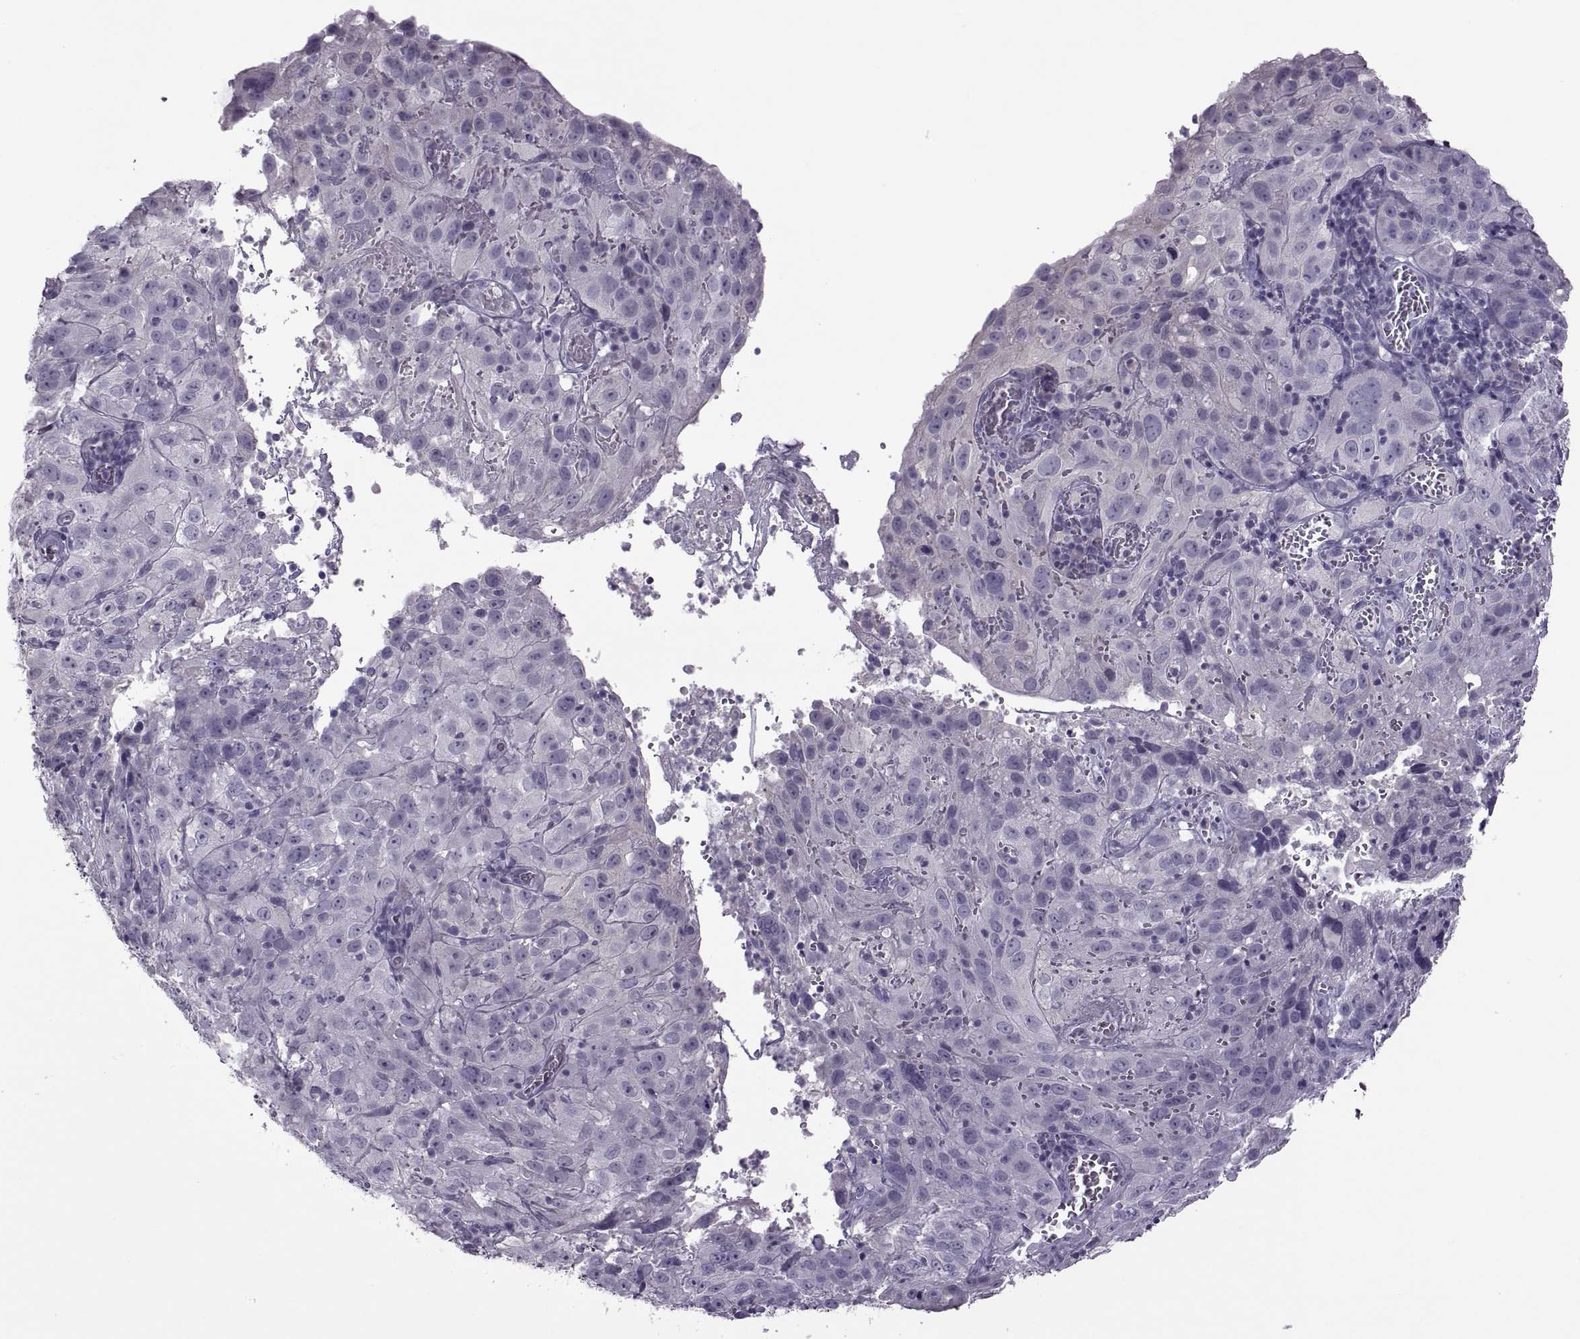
{"staining": {"intensity": "negative", "quantity": "none", "location": "none"}, "tissue": "cervical cancer", "cell_type": "Tumor cells", "image_type": "cancer", "snomed": [{"axis": "morphology", "description": "Squamous cell carcinoma, NOS"}, {"axis": "topography", "description": "Cervix"}], "caption": "Tumor cells are negative for protein expression in human cervical squamous cell carcinoma.", "gene": "RSPH6A", "patient": {"sex": "female", "age": 32}}